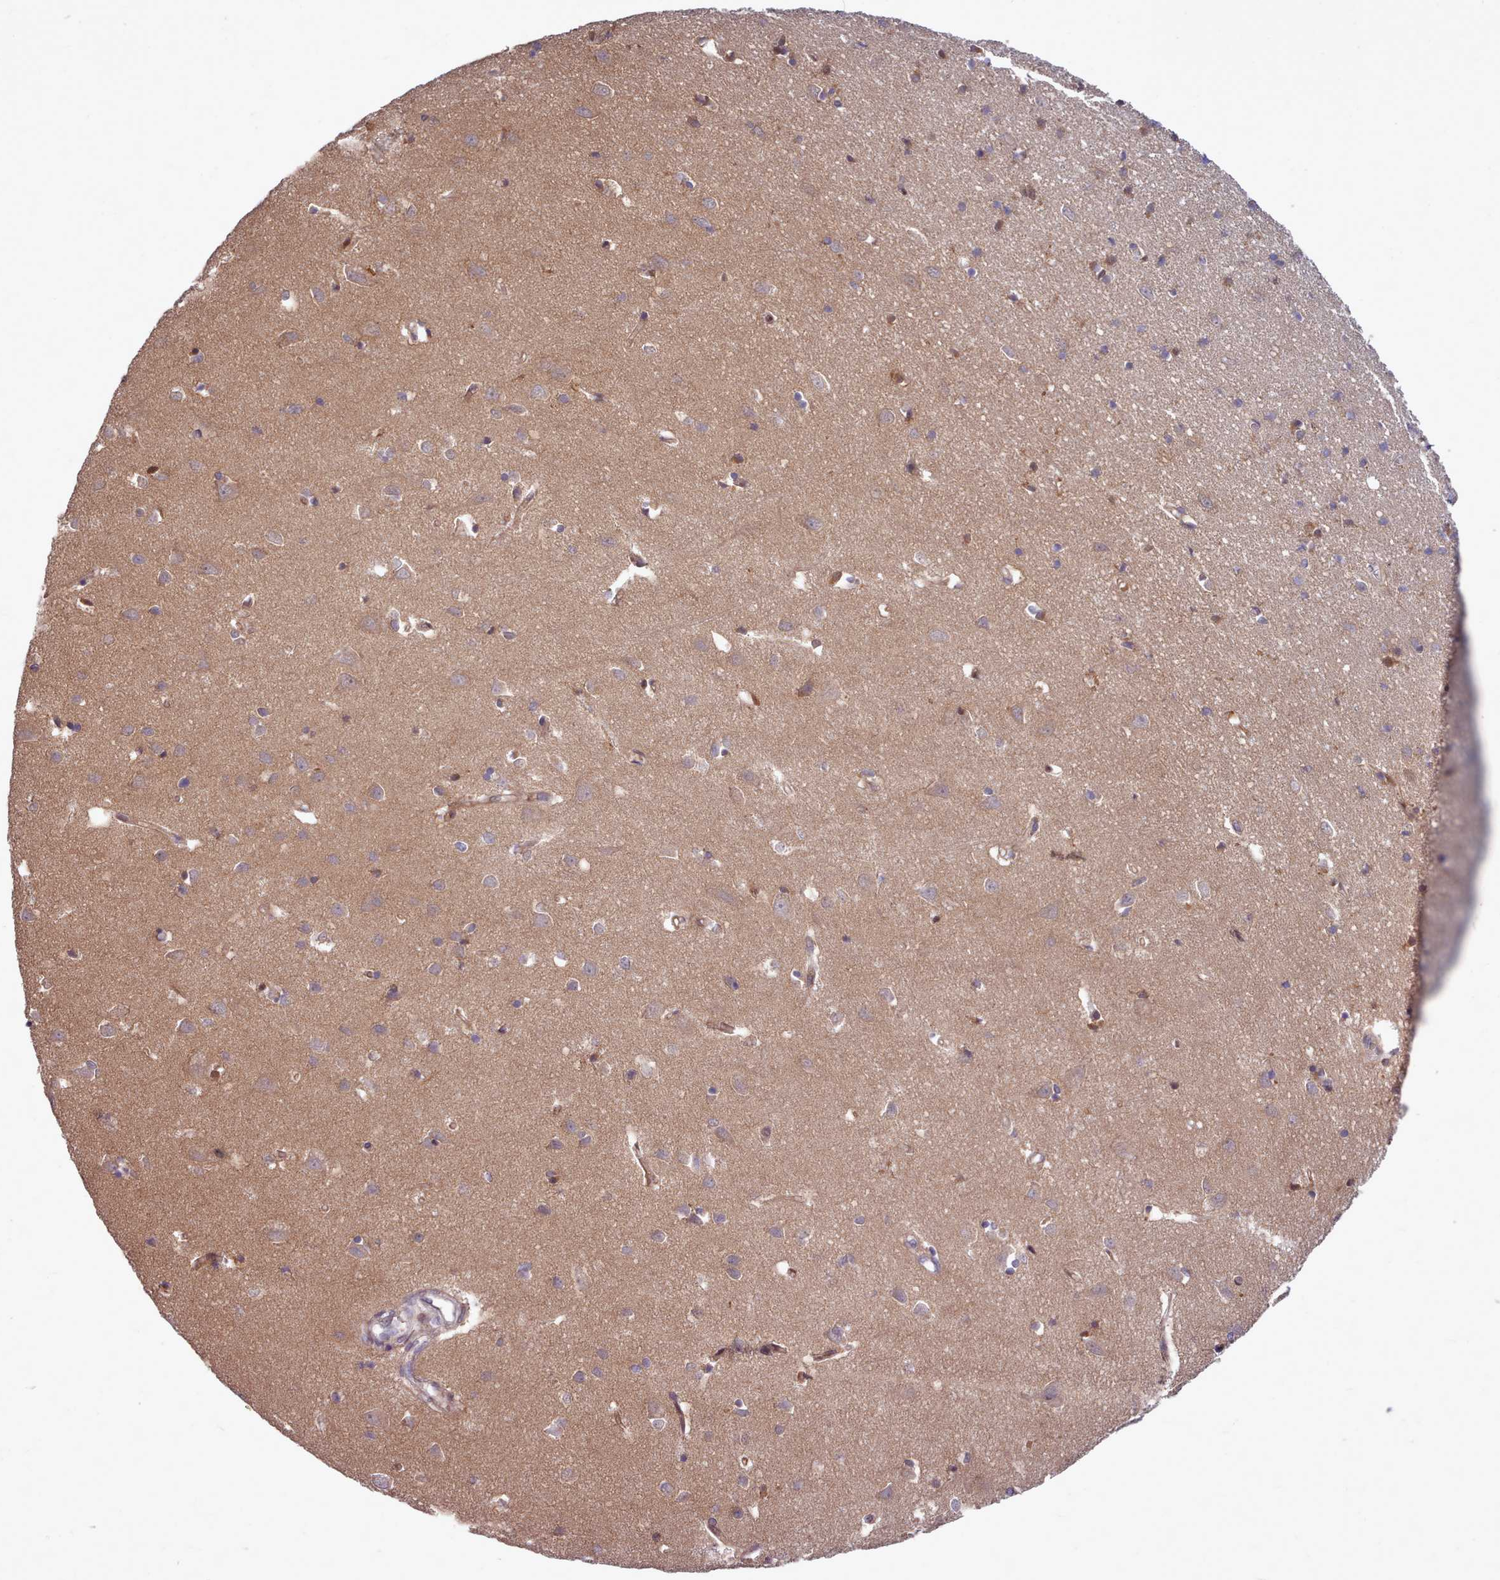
{"staining": {"intensity": "negative", "quantity": "none", "location": "none"}, "tissue": "cerebral cortex", "cell_type": "Endothelial cells", "image_type": "normal", "snomed": [{"axis": "morphology", "description": "Normal tissue, NOS"}, {"axis": "topography", "description": "Cerebral cortex"}], "caption": "Immunohistochemical staining of normal cerebral cortex demonstrates no significant expression in endothelial cells.", "gene": "AHCY", "patient": {"sex": "female", "age": 64}}